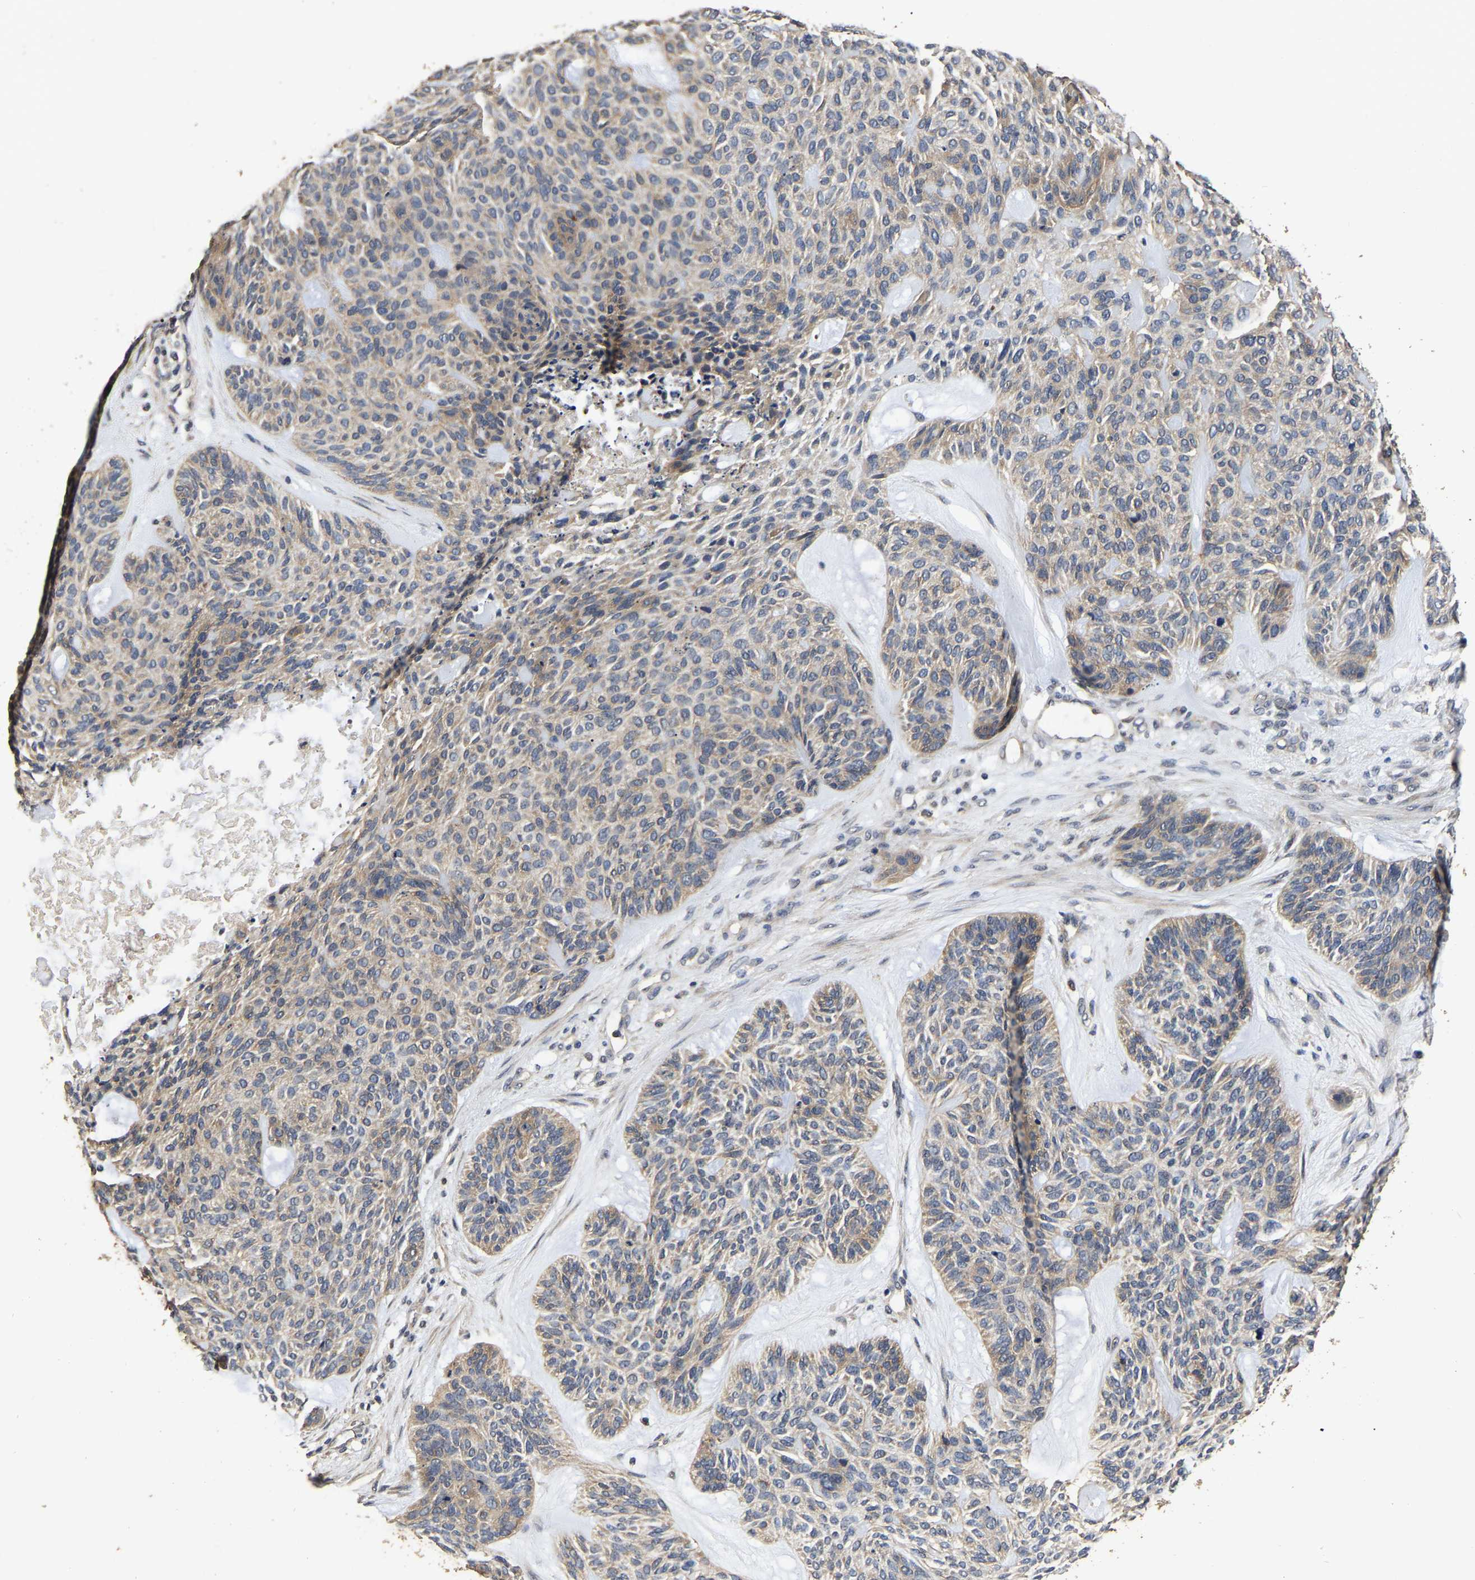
{"staining": {"intensity": "weak", "quantity": "25%-75%", "location": "cytoplasmic/membranous"}, "tissue": "skin cancer", "cell_type": "Tumor cells", "image_type": "cancer", "snomed": [{"axis": "morphology", "description": "Basal cell carcinoma"}, {"axis": "topography", "description": "Skin"}], "caption": "This image demonstrates basal cell carcinoma (skin) stained with immunohistochemistry to label a protein in brown. The cytoplasmic/membranous of tumor cells show weak positivity for the protein. Nuclei are counter-stained blue.", "gene": "STK32C", "patient": {"sex": "male", "age": 55}}